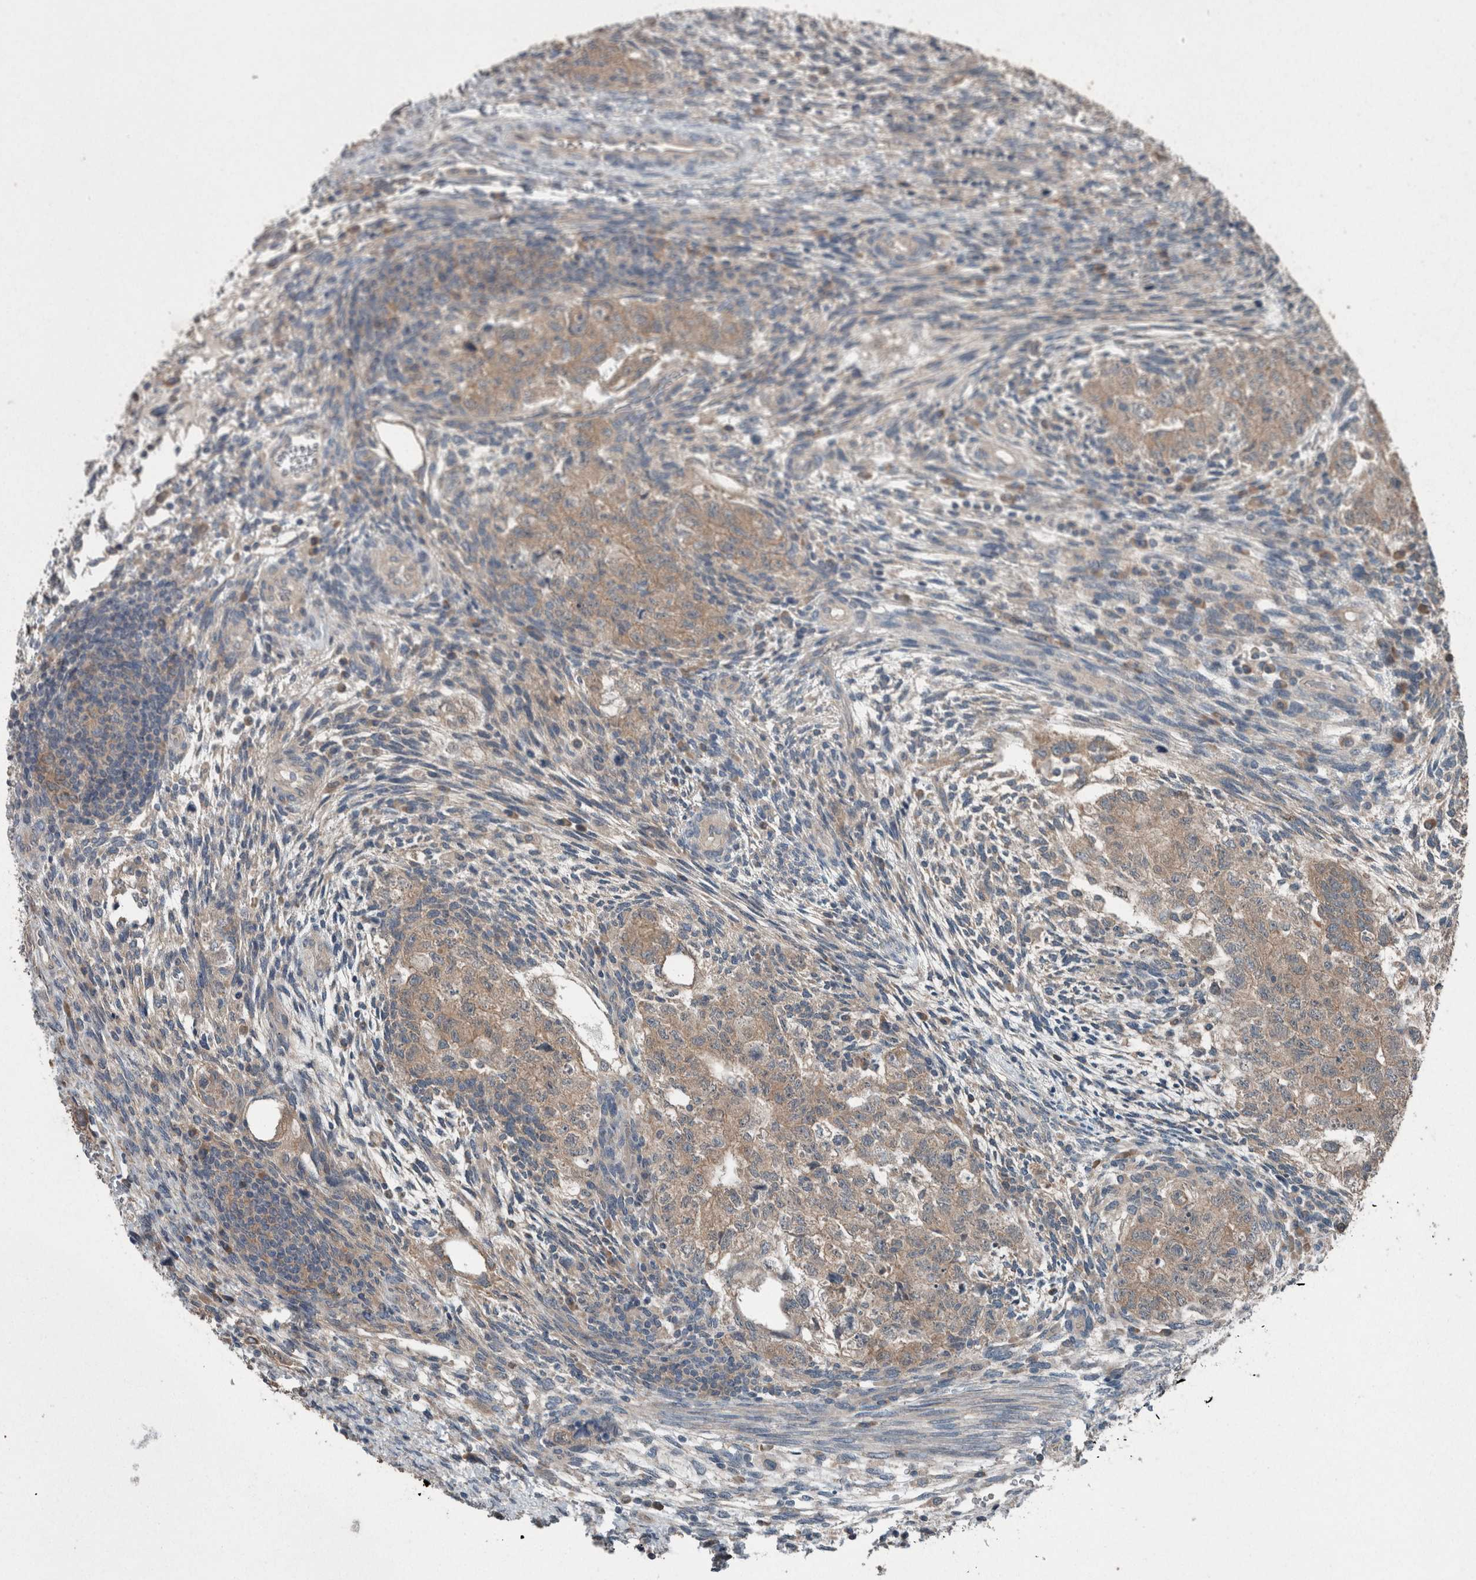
{"staining": {"intensity": "weak", "quantity": ">75%", "location": "cytoplasmic/membranous"}, "tissue": "testis cancer", "cell_type": "Tumor cells", "image_type": "cancer", "snomed": [{"axis": "morphology", "description": "Normal tissue, NOS"}, {"axis": "morphology", "description": "Carcinoma, Embryonal, NOS"}, {"axis": "topography", "description": "Testis"}], "caption": "Immunohistochemical staining of testis cancer (embryonal carcinoma) demonstrates low levels of weak cytoplasmic/membranous protein positivity in approximately >75% of tumor cells.", "gene": "KNTC1", "patient": {"sex": "male", "age": 36}}